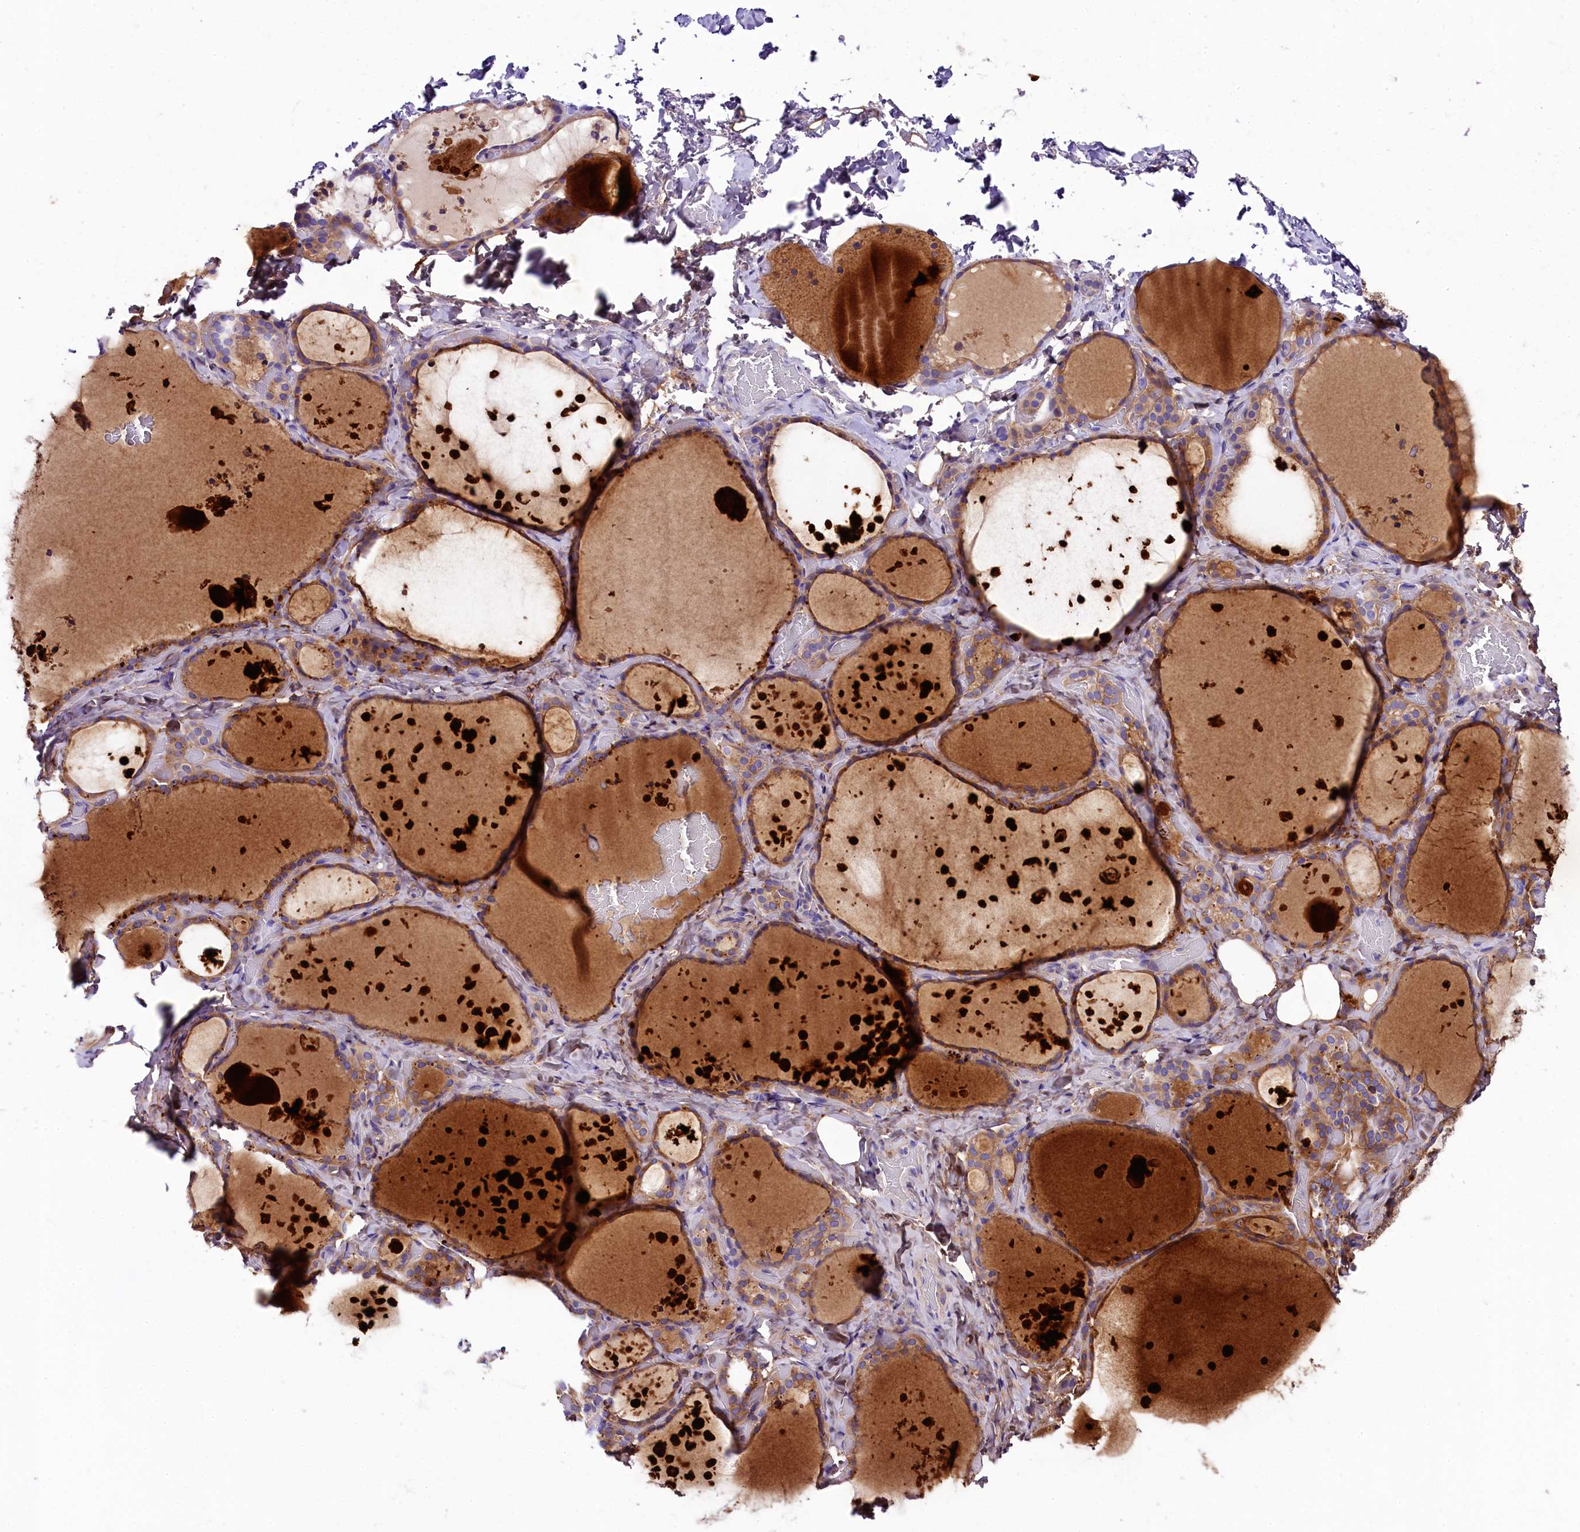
{"staining": {"intensity": "moderate", "quantity": "25%-75%", "location": "cytoplasmic/membranous"}, "tissue": "thyroid gland", "cell_type": "Glandular cells", "image_type": "normal", "snomed": [{"axis": "morphology", "description": "Normal tissue, NOS"}, {"axis": "topography", "description": "Thyroid gland"}], "caption": "This image exhibits immunohistochemistry (IHC) staining of normal thyroid gland, with medium moderate cytoplasmic/membranous positivity in about 25%-75% of glandular cells.", "gene": "SOD3", "patient": {"sex": "female", "age": 44}}